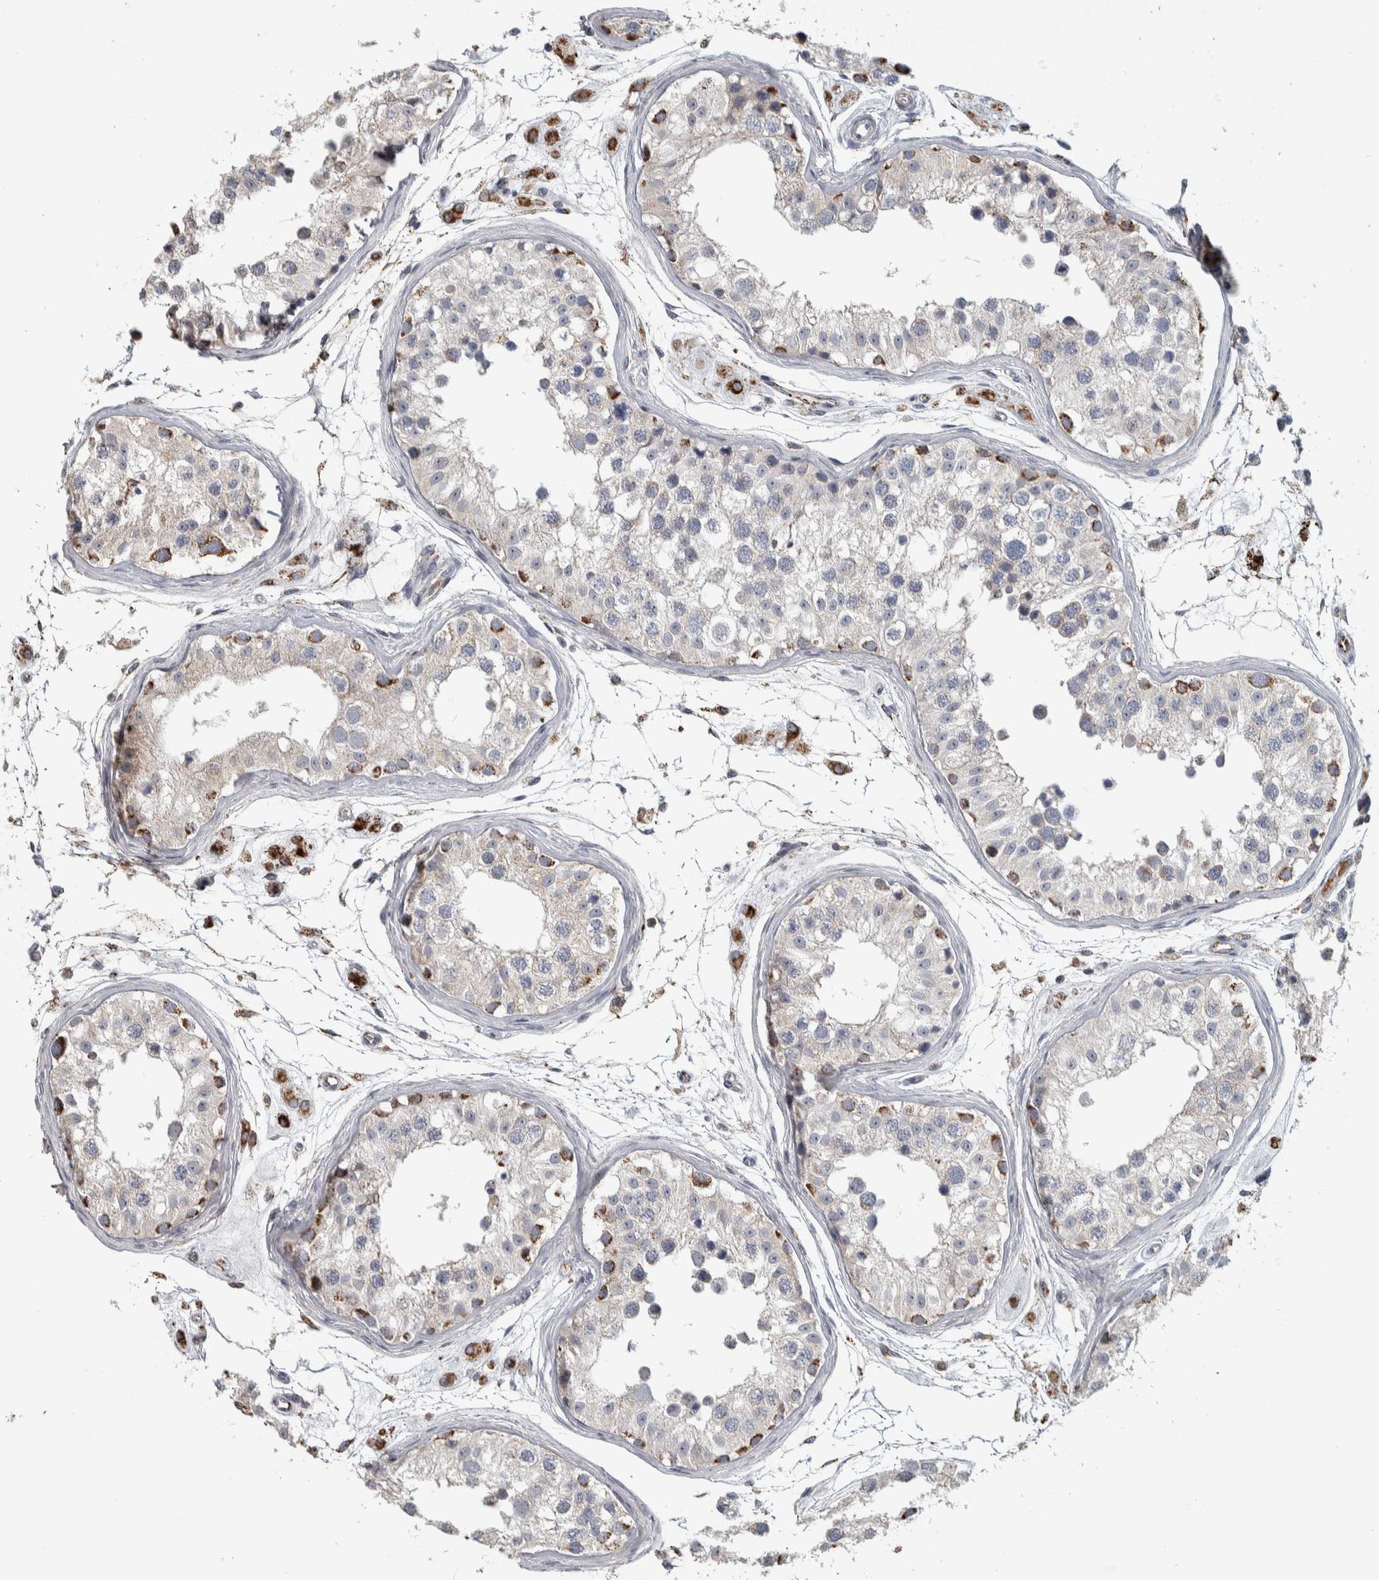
{"staining": {"intensity": "strong", "quantity": "<25%", "location": "cytoplasmic/membranous"}, "tissue": "testis", "cell_type": "Cells in seminiferous ducts", "image_type": "normal", "snomed": [{"axis": "morphology", "description": "Normal tissue, NOS"}, {"axis": "morphology", "description": "Adenocarcinoma, metastatic, NOS"}, {"axis": "topography", "description": "Testis"}], "caption": "A high-resolution histopathology image shows immunohistochemistry (IHC) staining of normal testis, which displays strong cytoplasmic/membranous positivity in approximately <25% of cells in seminiferous ducts. Using DAB (brown) and hematoxylin (blue) stains, captured at high magnification using brightfield microscopy.", "gene": "FAM78A", "patient": {"sex": "male", "age": 26}}